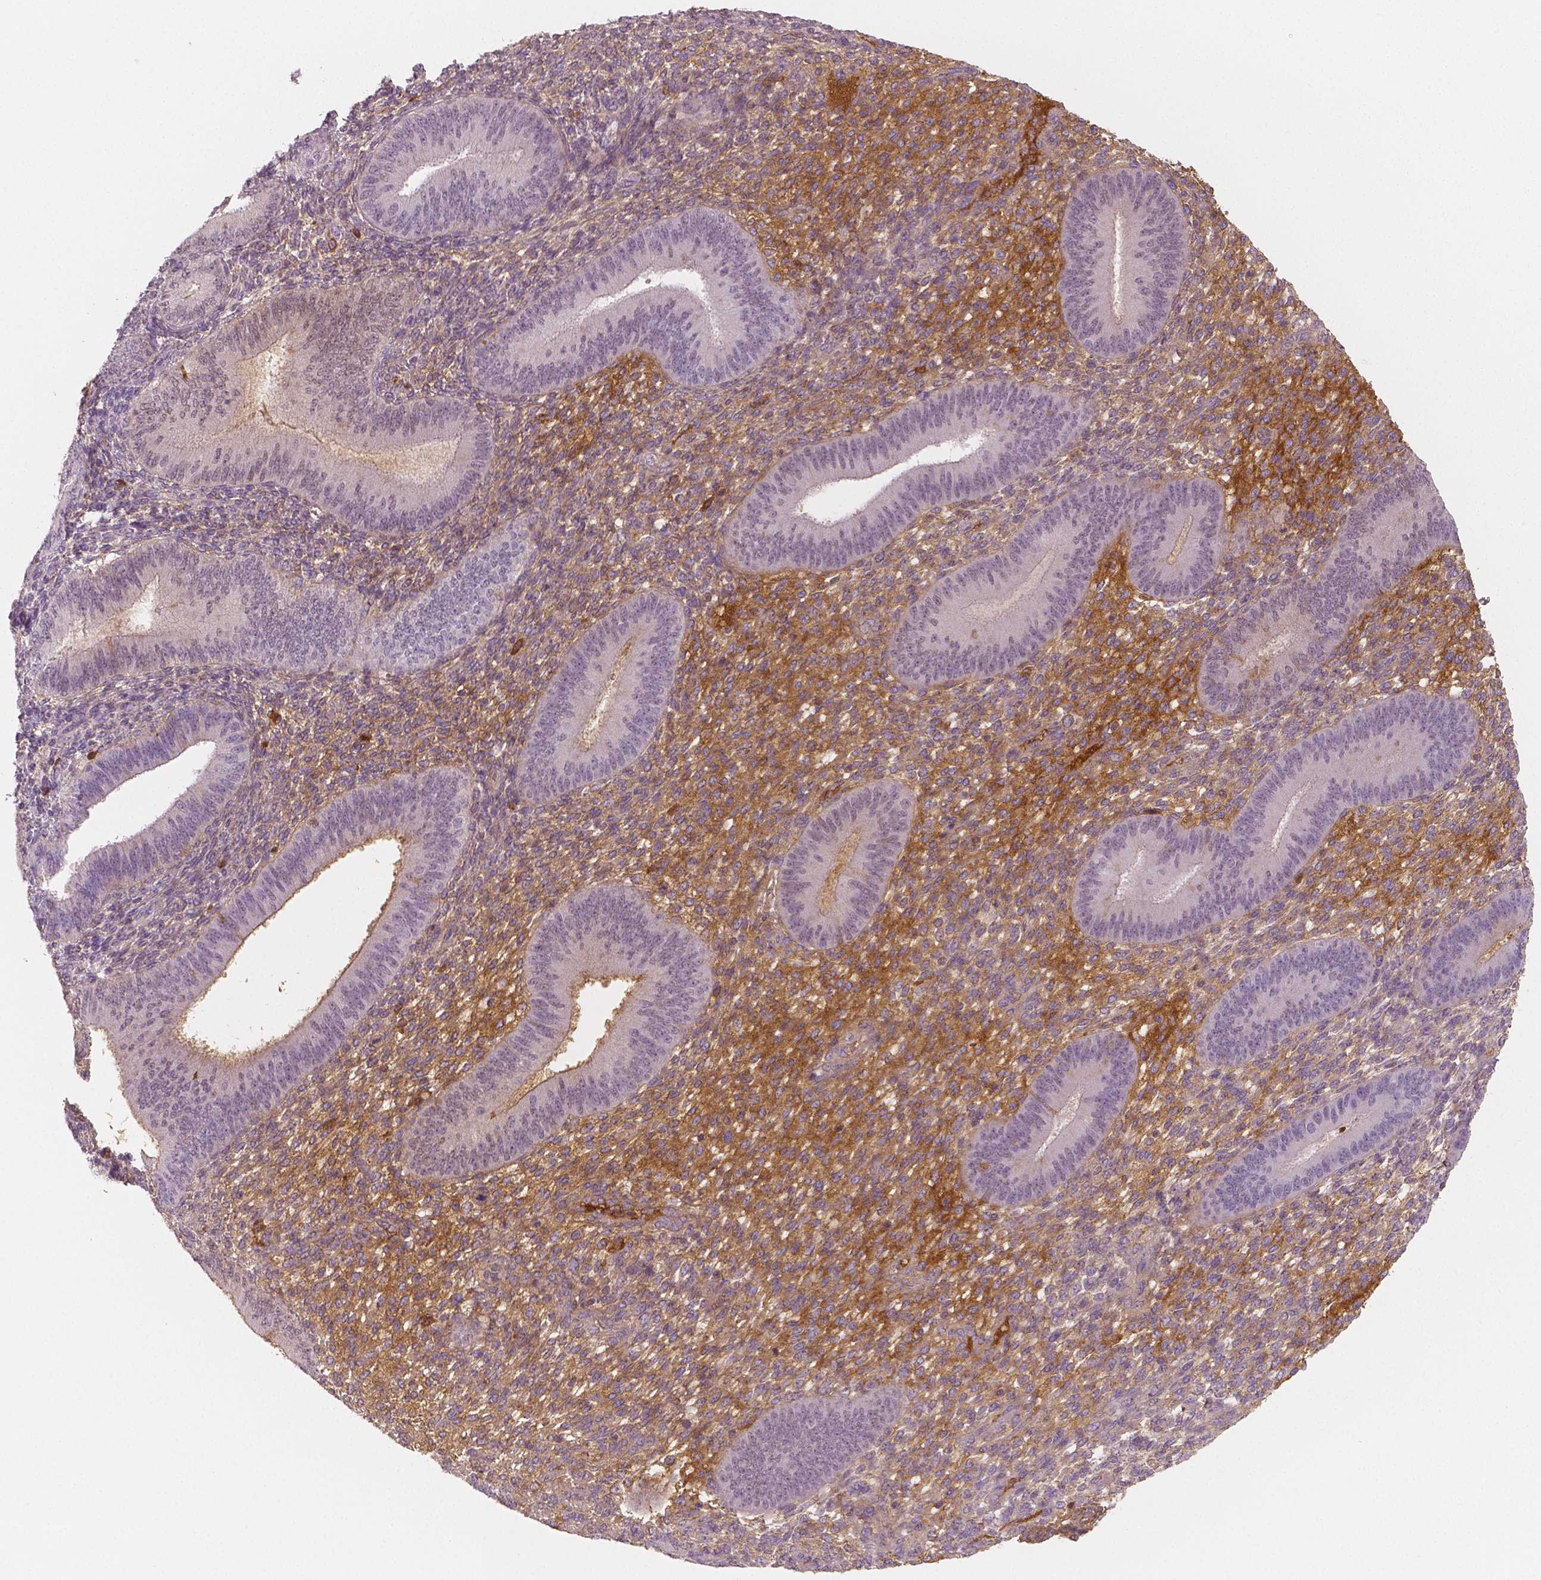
{"staining": {"intensity": "moderate", "quantity": "<25%", "location": "cytoplasmic/membranous"}, "tissue": "endometrium", "cell_type": "Cells in endometrial stroma", "image_type": "normal", "snomed": [{"axis": "morphology", "description": "Normal tissue, NOS"}, {"axis": "topography", "description": "Endometrium"}], "caption": "Immunohistochemical staining of benign human endometrium displays <25% levels of moderate cytoplasmic/membranous protein positivity in approximately <25% of cells in endometrial stroma. (Stains: DAB in brown, nuclei in blue, Microscopy: brightfield microscopy at high magnification).", "gene": "APOA4", "patient": {"sex": "female", "age": 39}}